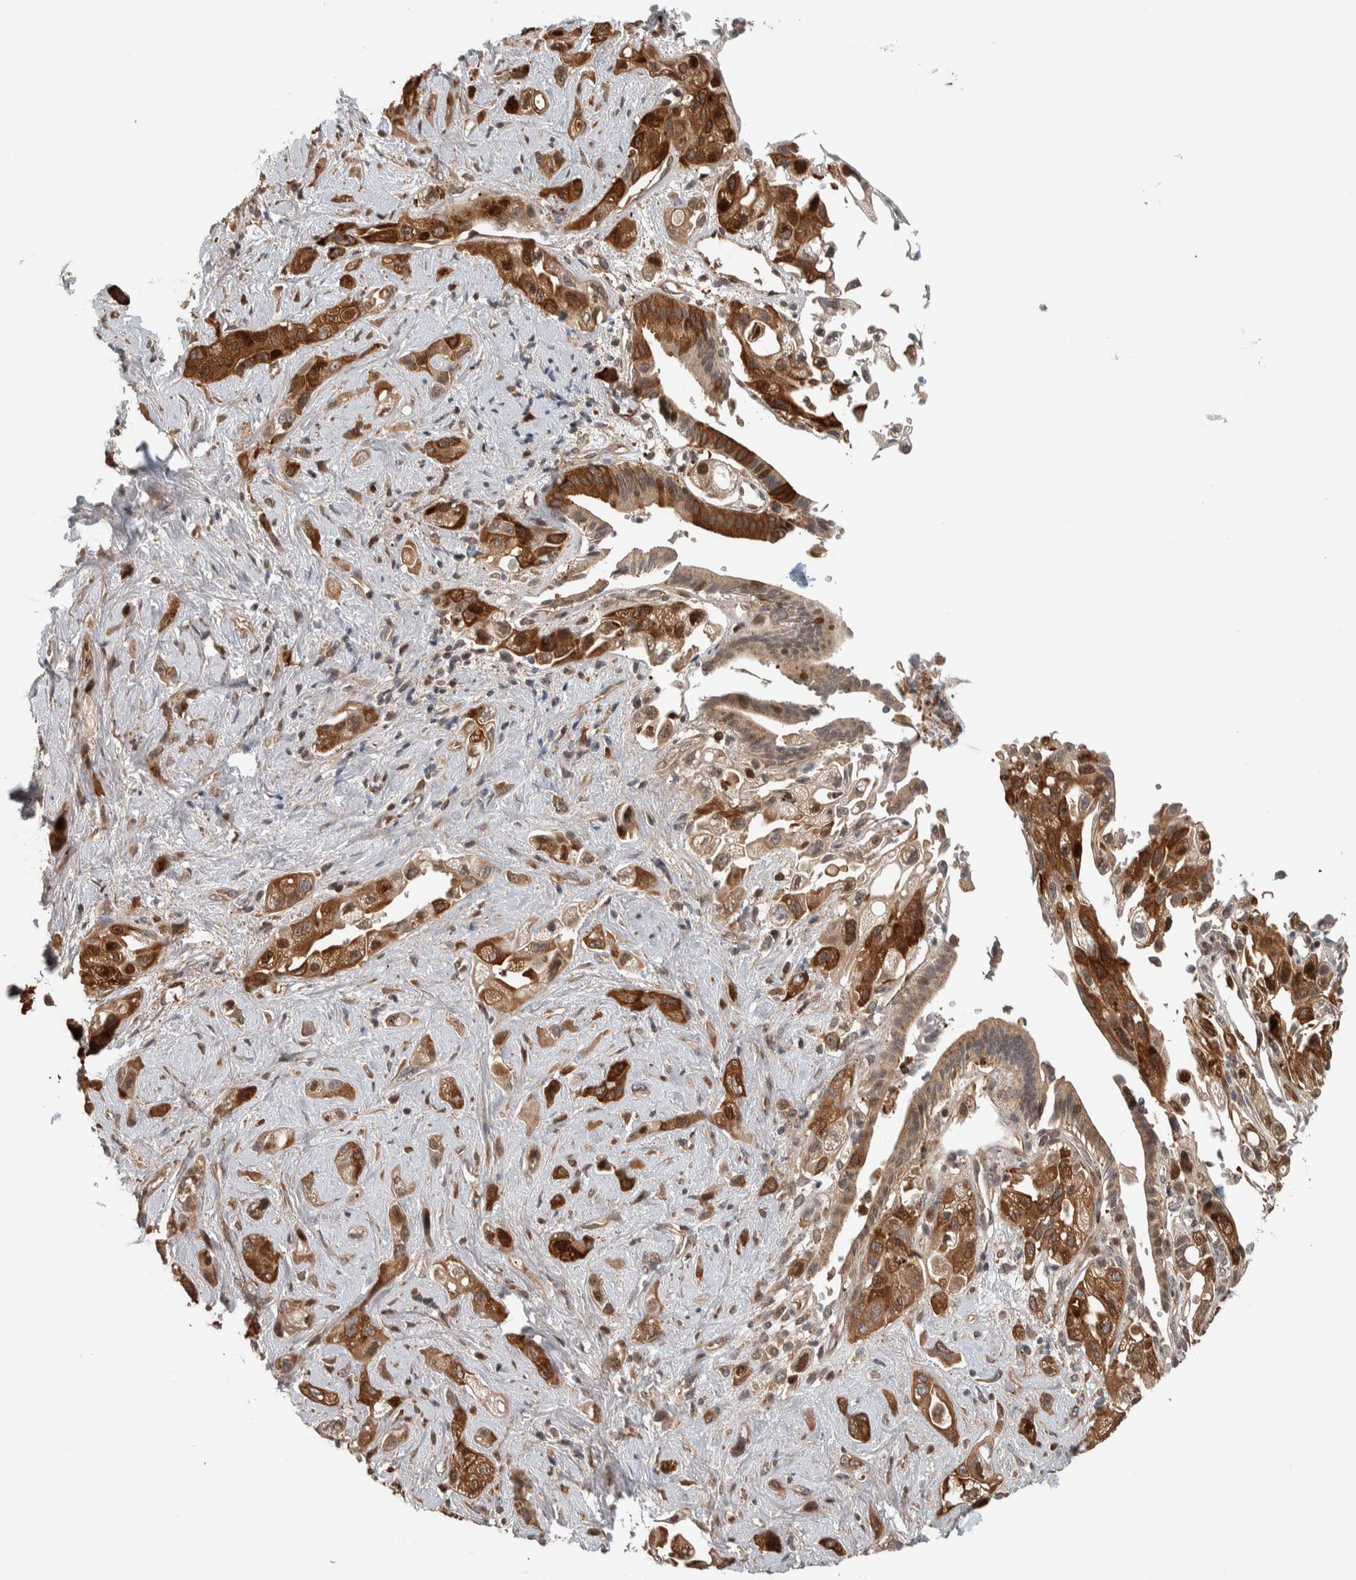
{"staining": {"intensity": "moderate", "quantity": ">75%", "location": "cytoplasmic/membranous"}, "tissue": "pancreatic cancer", "cell_type": "Tumor cells", "image_type": "cancer", "snomed": [{"axis": "morphology", "description": "Adenocarcinoma, NOS"}, {"axis": "topography", "description": "Pancreas"}], "caption": "Pancreatic adenocarcinoma was stained to show a protein in brown. There is medium levels of moderate cytoplasmic/membranous staining in about >75% of tumor cells. The staining is performed using DAB brown chromogen to label protein expression. The nuclei are counter-stained blue using hematoxylin.", "gene": "CNTROB", "patient": {"sex": "female", "age": 66}}